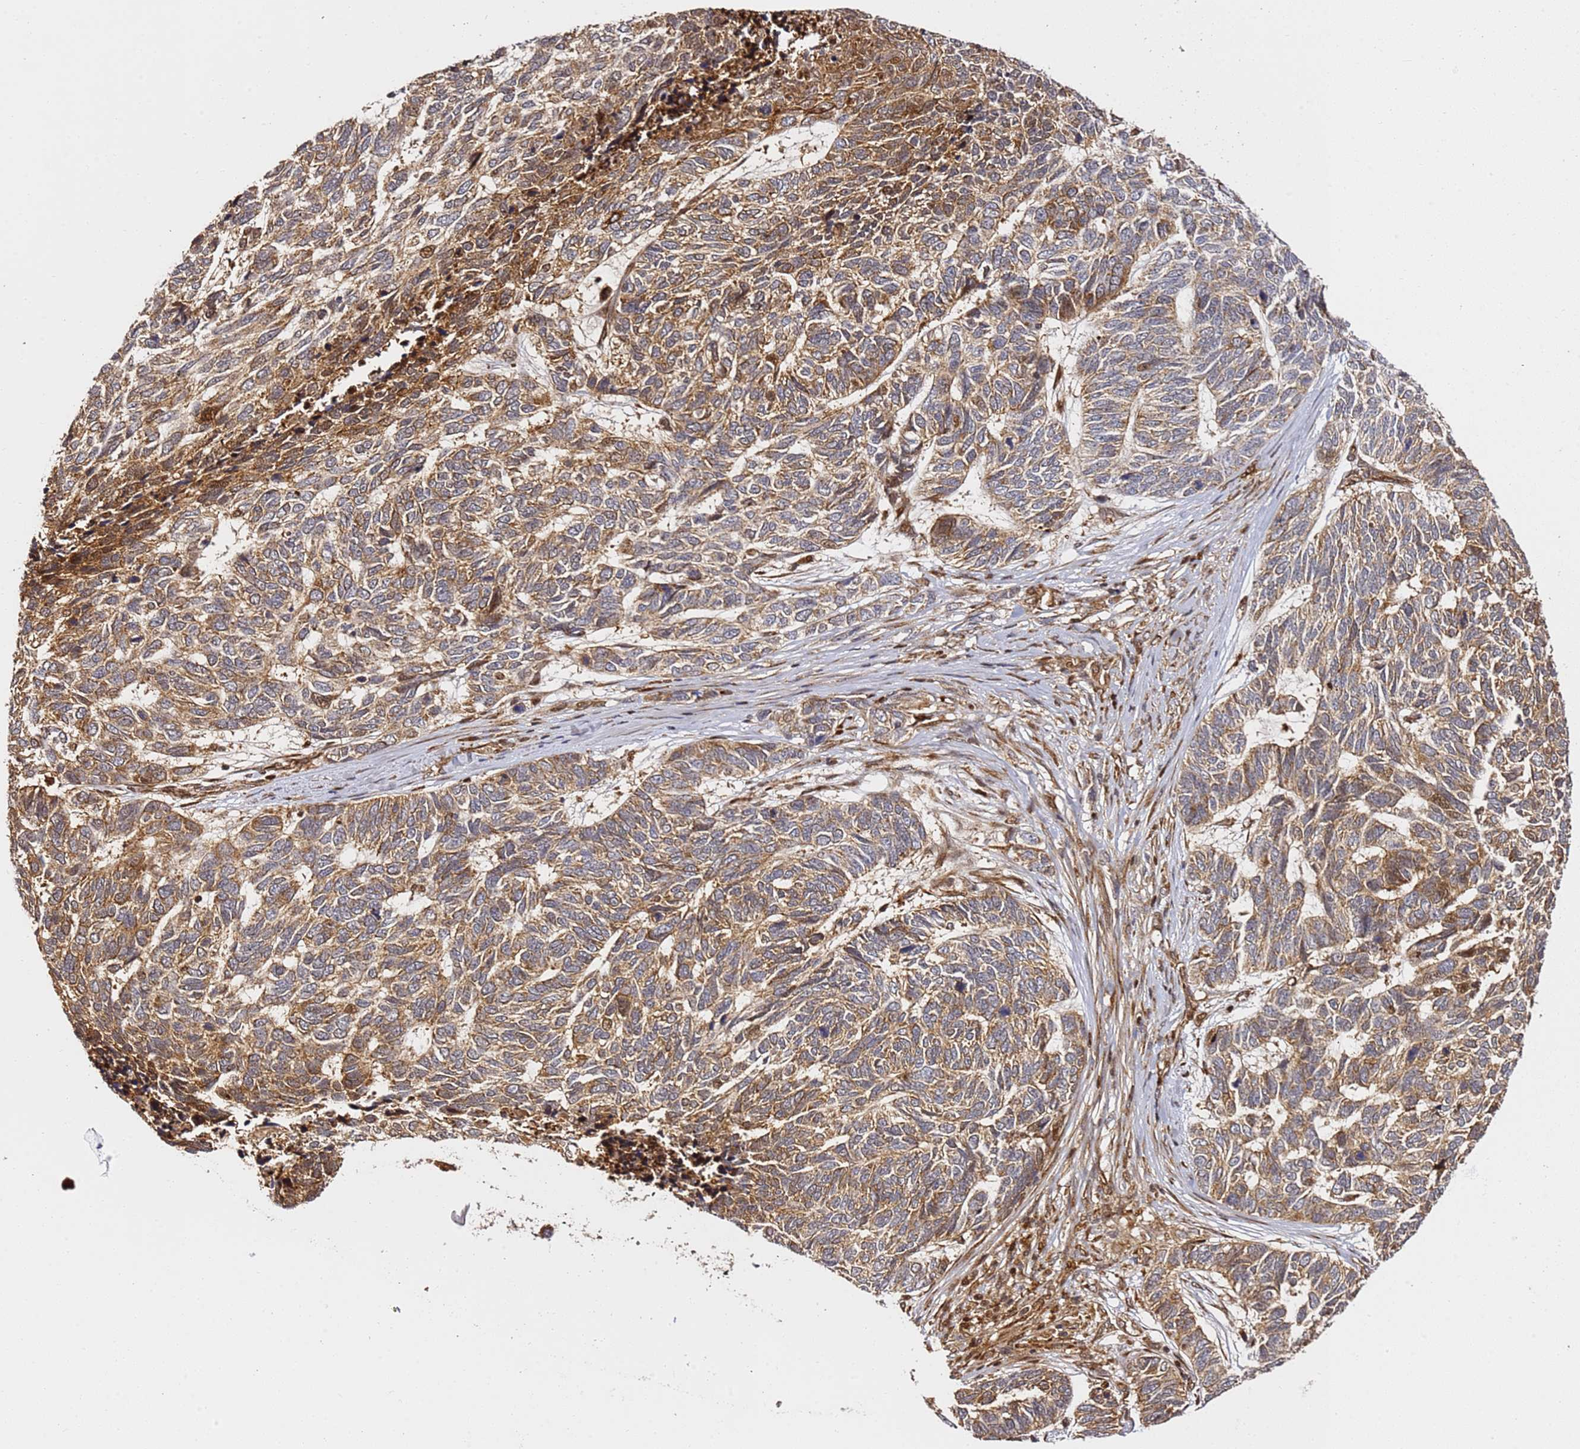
{"staining": {"intensity": "moderate", "quantity": ">75%", "location": "cytoplasmic/membranous"}, "tissue": "skin cancer", "cell_type": "Tumor cells", "image_type": "cancer", "snomed": [{"axis": "morphology", "description": "Basal cell carcinoma"}, {"axis": "topography", "description": "Skin"}], "caption": "Skin cancer (basal cell carcinoma) stained with immunohistochemistry shows moderate cytoplasmic/membranous staining in approximately >75% of tumor cells. The protein of interest is stained brown, and the nuclei are stained in blue (DAB IHC with brightfield microscopy, high magnification).", "gene": "SMOX", "patient": {"sex": "female", "age": 65}}